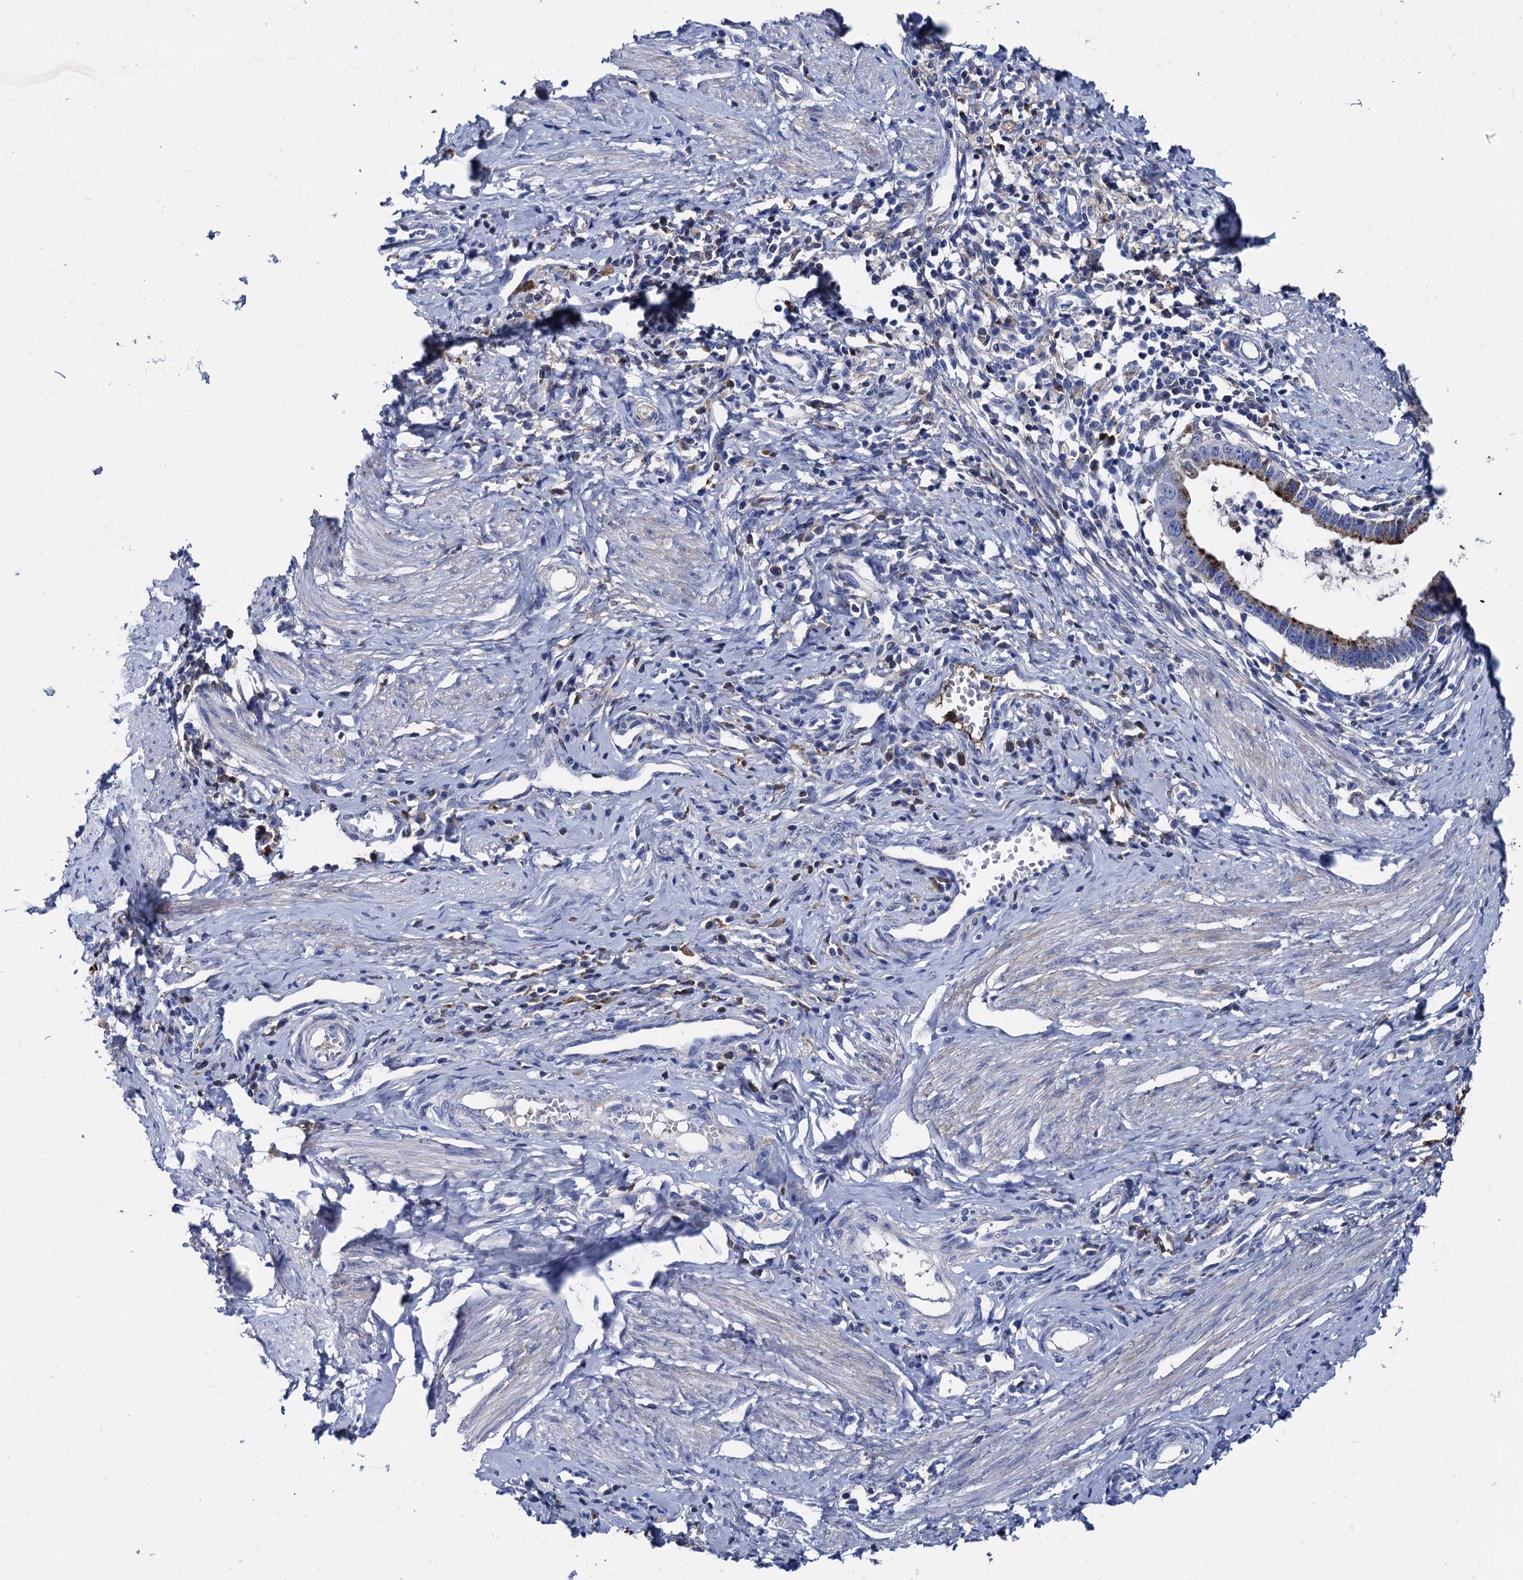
{"staining": {"intensity": "moderate", "quantity": "25%-75%", "location": "cytoplasmic/membranous"}, "tissue": "cervical cancer", "cell_type": "Tumor cells", "image_type": "cancer", "snomed": [{"axis": "morphology", "description": "Adenocarcinoma, NOS"}, {"axis": "topography", "description": "Cervix"}], "caption": "This is a micrograph of IHC staining of cervical cancer (adenocarcinoma), which shows moderate staining in the cytoplasmic/membranous of tumor cells.", "gene": "APOD", "patient": {"sex": "female", "age": 36}}